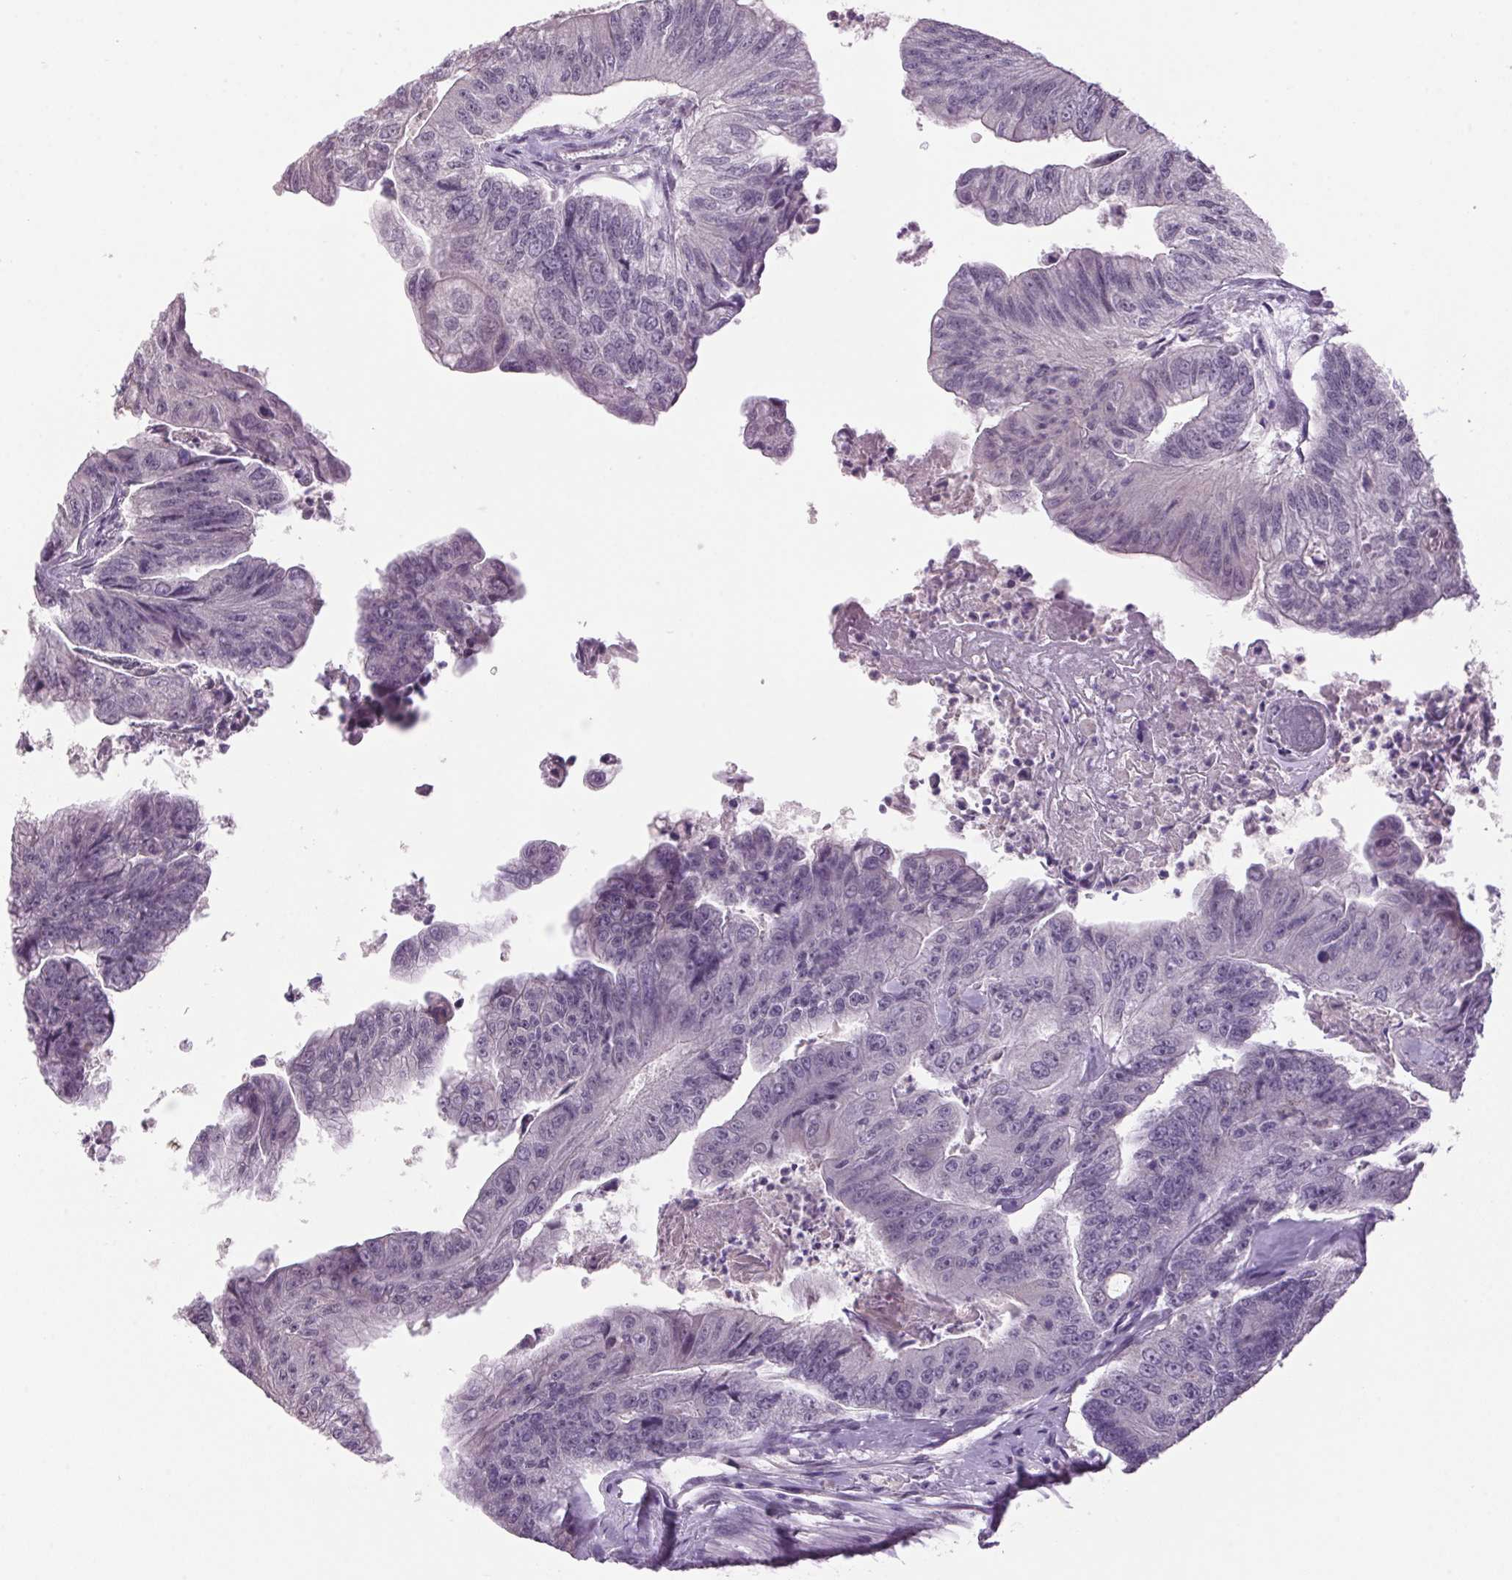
{"staining": {"intensity": "negative", "quantity": "none", "location": "none"}, "tissue": "colorectal cancer", "cell_type": "Tumor cells", "image_type": "cancer", "snomed": [{"axis": "morphology", "description": "Adenocarcinoma, NOS"}, {"axis": "topography", "description": "Colon"}], "caption": "The histopathology image displays no staining of tumor cells in colorectal cancer.", "gene": "VWA3B", "patient": {"sex": "female", "age": 67}}